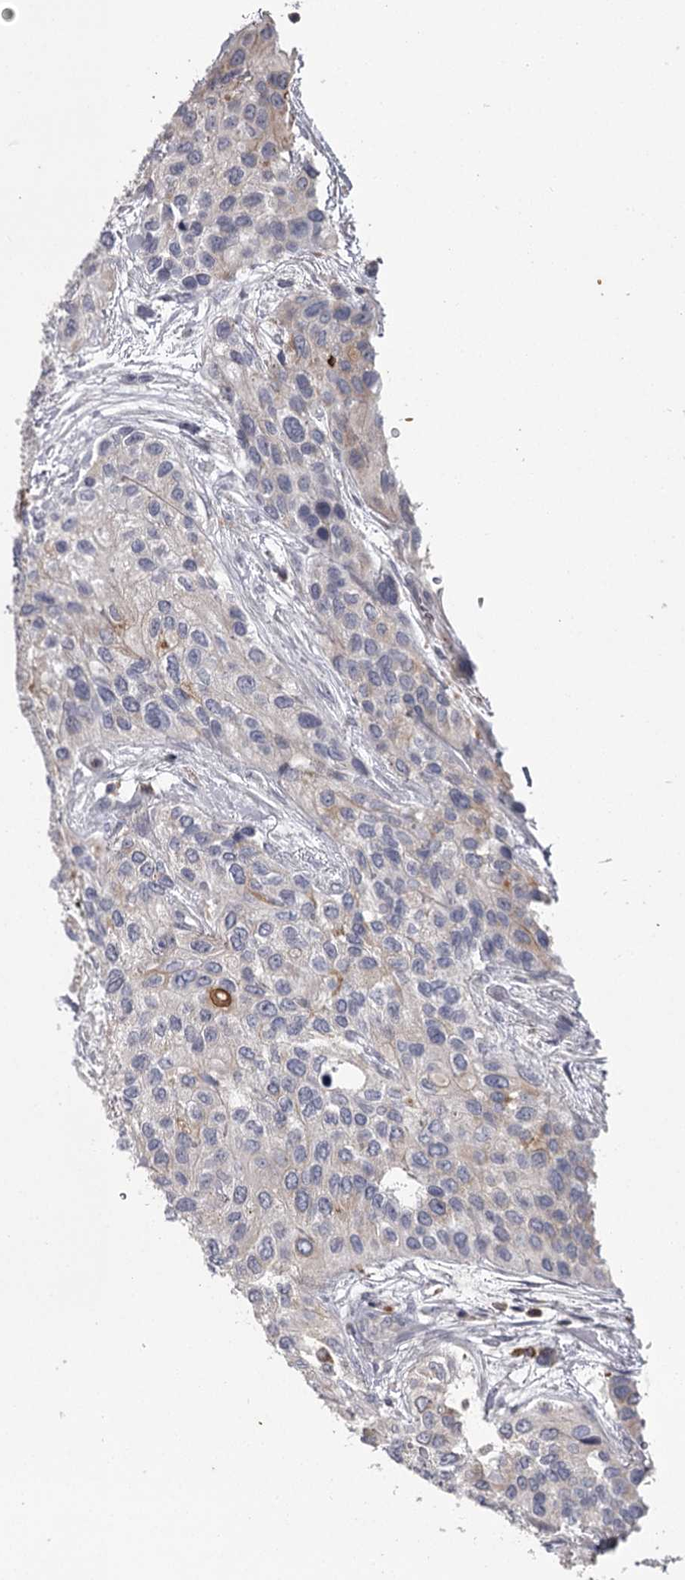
{"staining": {"intensity": "weak", "quantity": "<25%", "location": "cytoplasmic/membranous"}, "tissue": "urothelial cancer", "cell_type": "Tumor cells", "image_type": "cancer", "snomed": [{"axis": "morphology", "description": "Normal tissue, NOS"}, {"axis": "morphology", "description": "Urothelial carcinoma, High grade"}, {"axis": "topography", "description": "Vascular tissue"}, {"axis": "topography", "description": "Urinary bladder"}], "caption": "A micrograph of human urothelial cancer is negative for staining in tumor cells.", "gene": "RASSF6", "patient": {"sex": "female", "age": 56}}